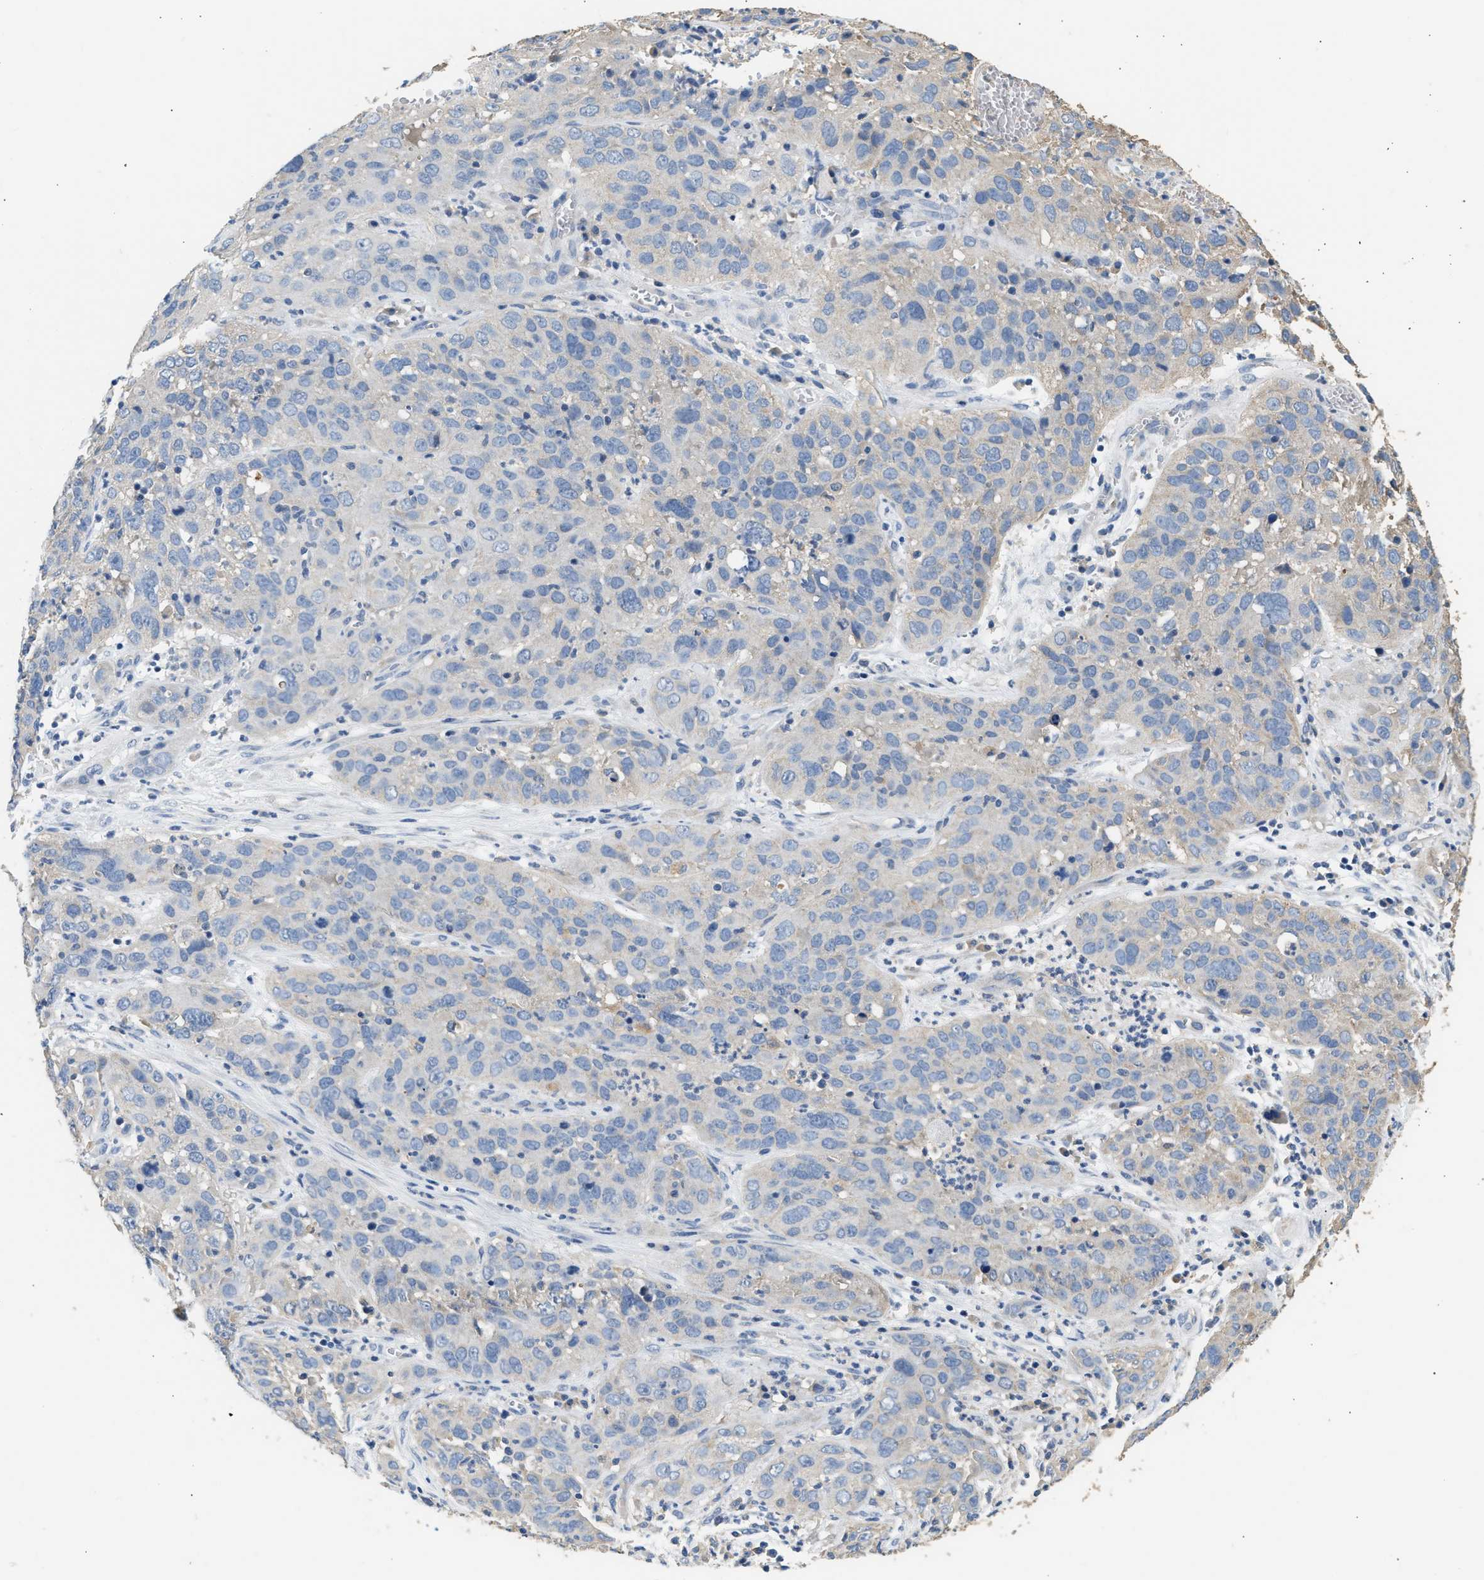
{"staining": {"intensity": "negative", "quantity": "none", "location": "none"}, "tissue": "cervical cancer", "cell_type": "Tumor cells", "image_type": "cancer", "snomed": [{"axis": "morphology", "description": "Squamous cell carcinoma, NOS"}, {"axis": "topography", "description": "Cervix"}], "caption": "Cervical squamous cell carcinoma was stained to show a protein in brown. There is no significant expression in tumor cells. Nuclei are stained in blue.", "gene": "WDR31", "patient": {"sex": "female", "age": 32}}